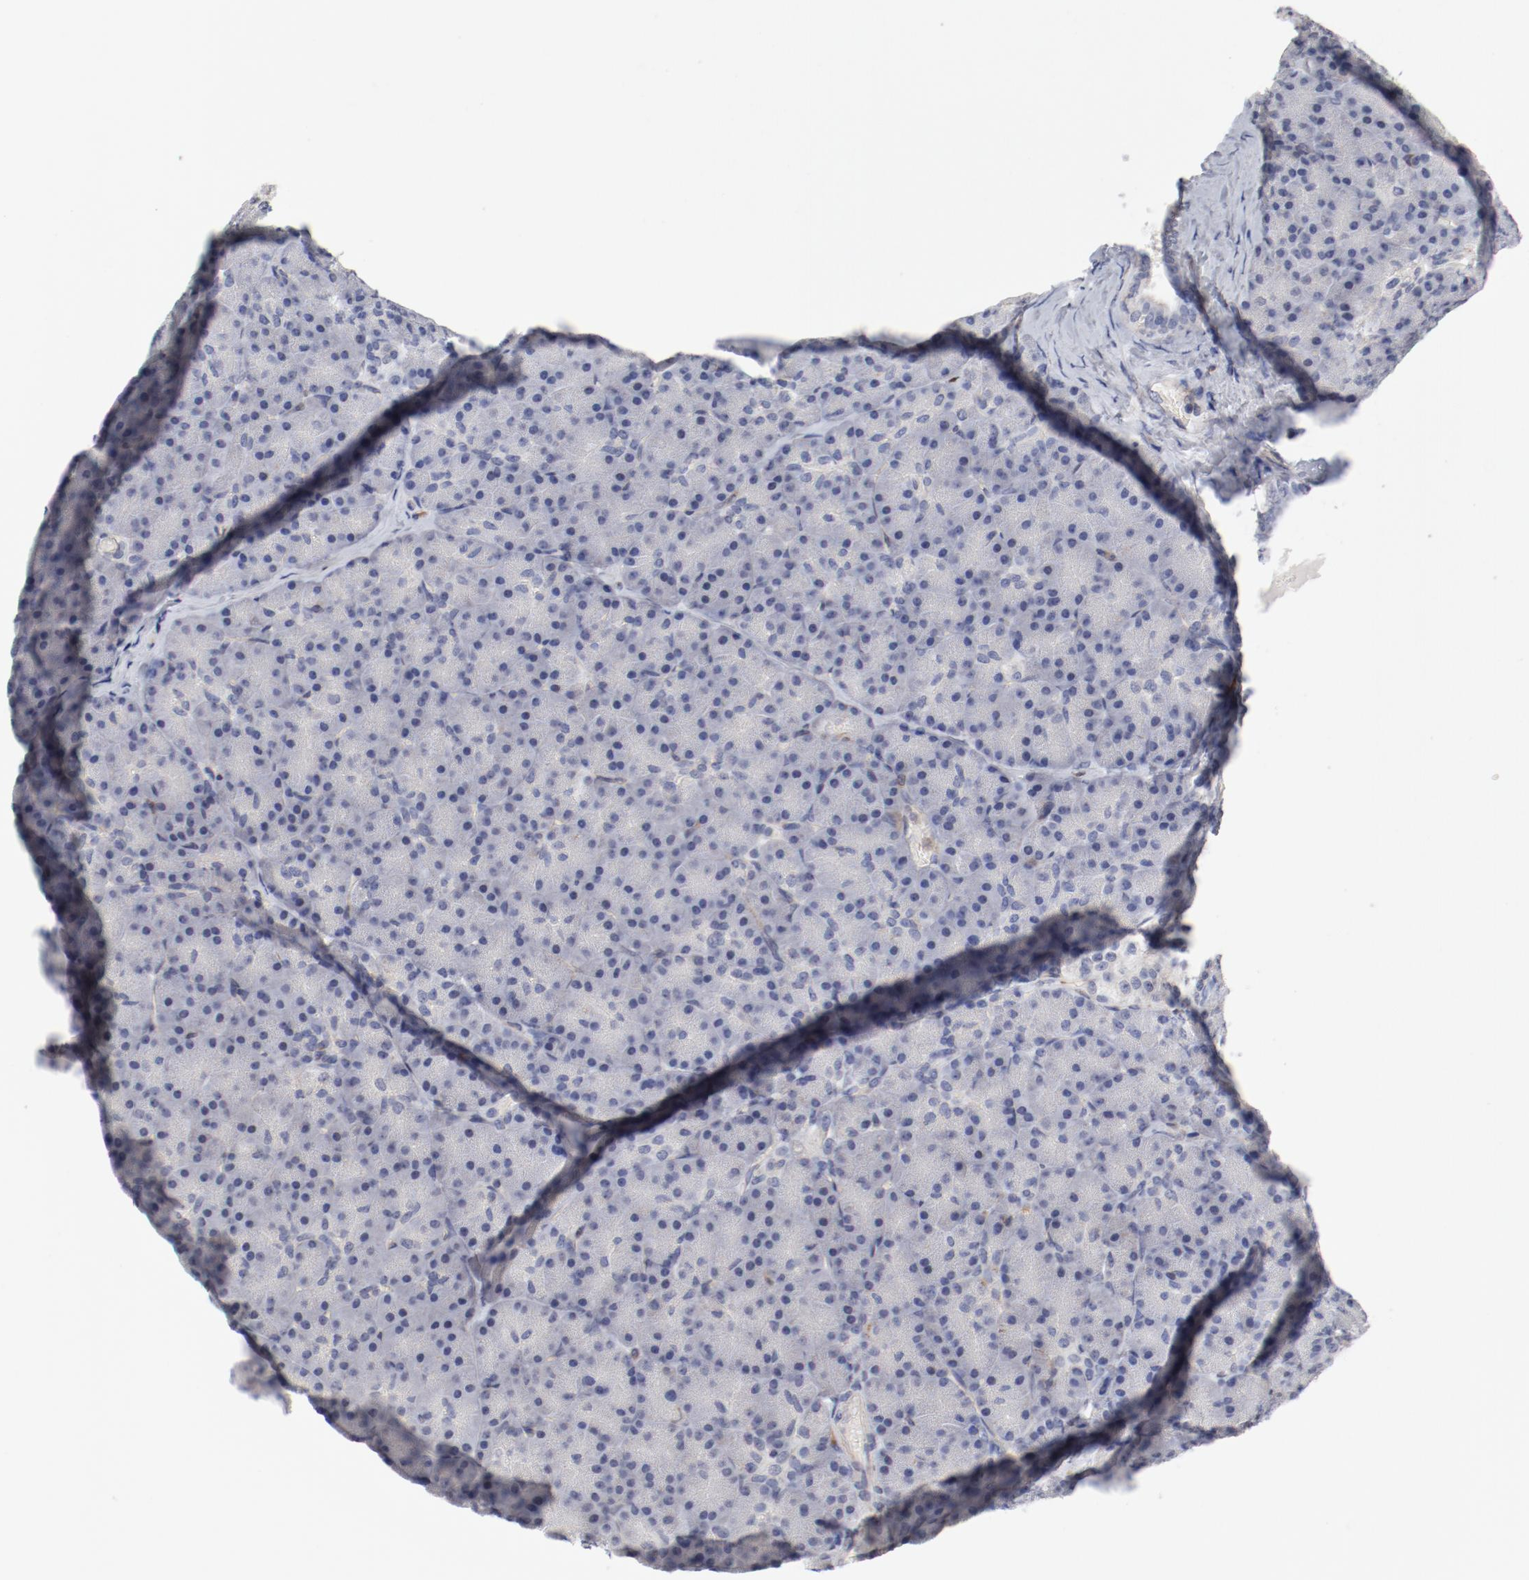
{"staining": {"intensity": "negative", "quantity": "none", "location": "none"}, "tissue": "pancreas", "cell_type": "Exocrine glandular cells", "image_type": "normal", "snomed": [{"axis": "morphology", "description": "Normal tissue, NOS"}, {"axis": "topography", "description": "Pancreas"}], "caption": "An immunohistochemistry (IHC) photomicrograph of unremarkable pancreas is shown. There is no staining in exocrine glandular cells of pancreas. (DAB IHC visualized using brightfield microscopy, high magnification).", "gene": "CBL", "patient": {"sex": "female", "age": 43}}